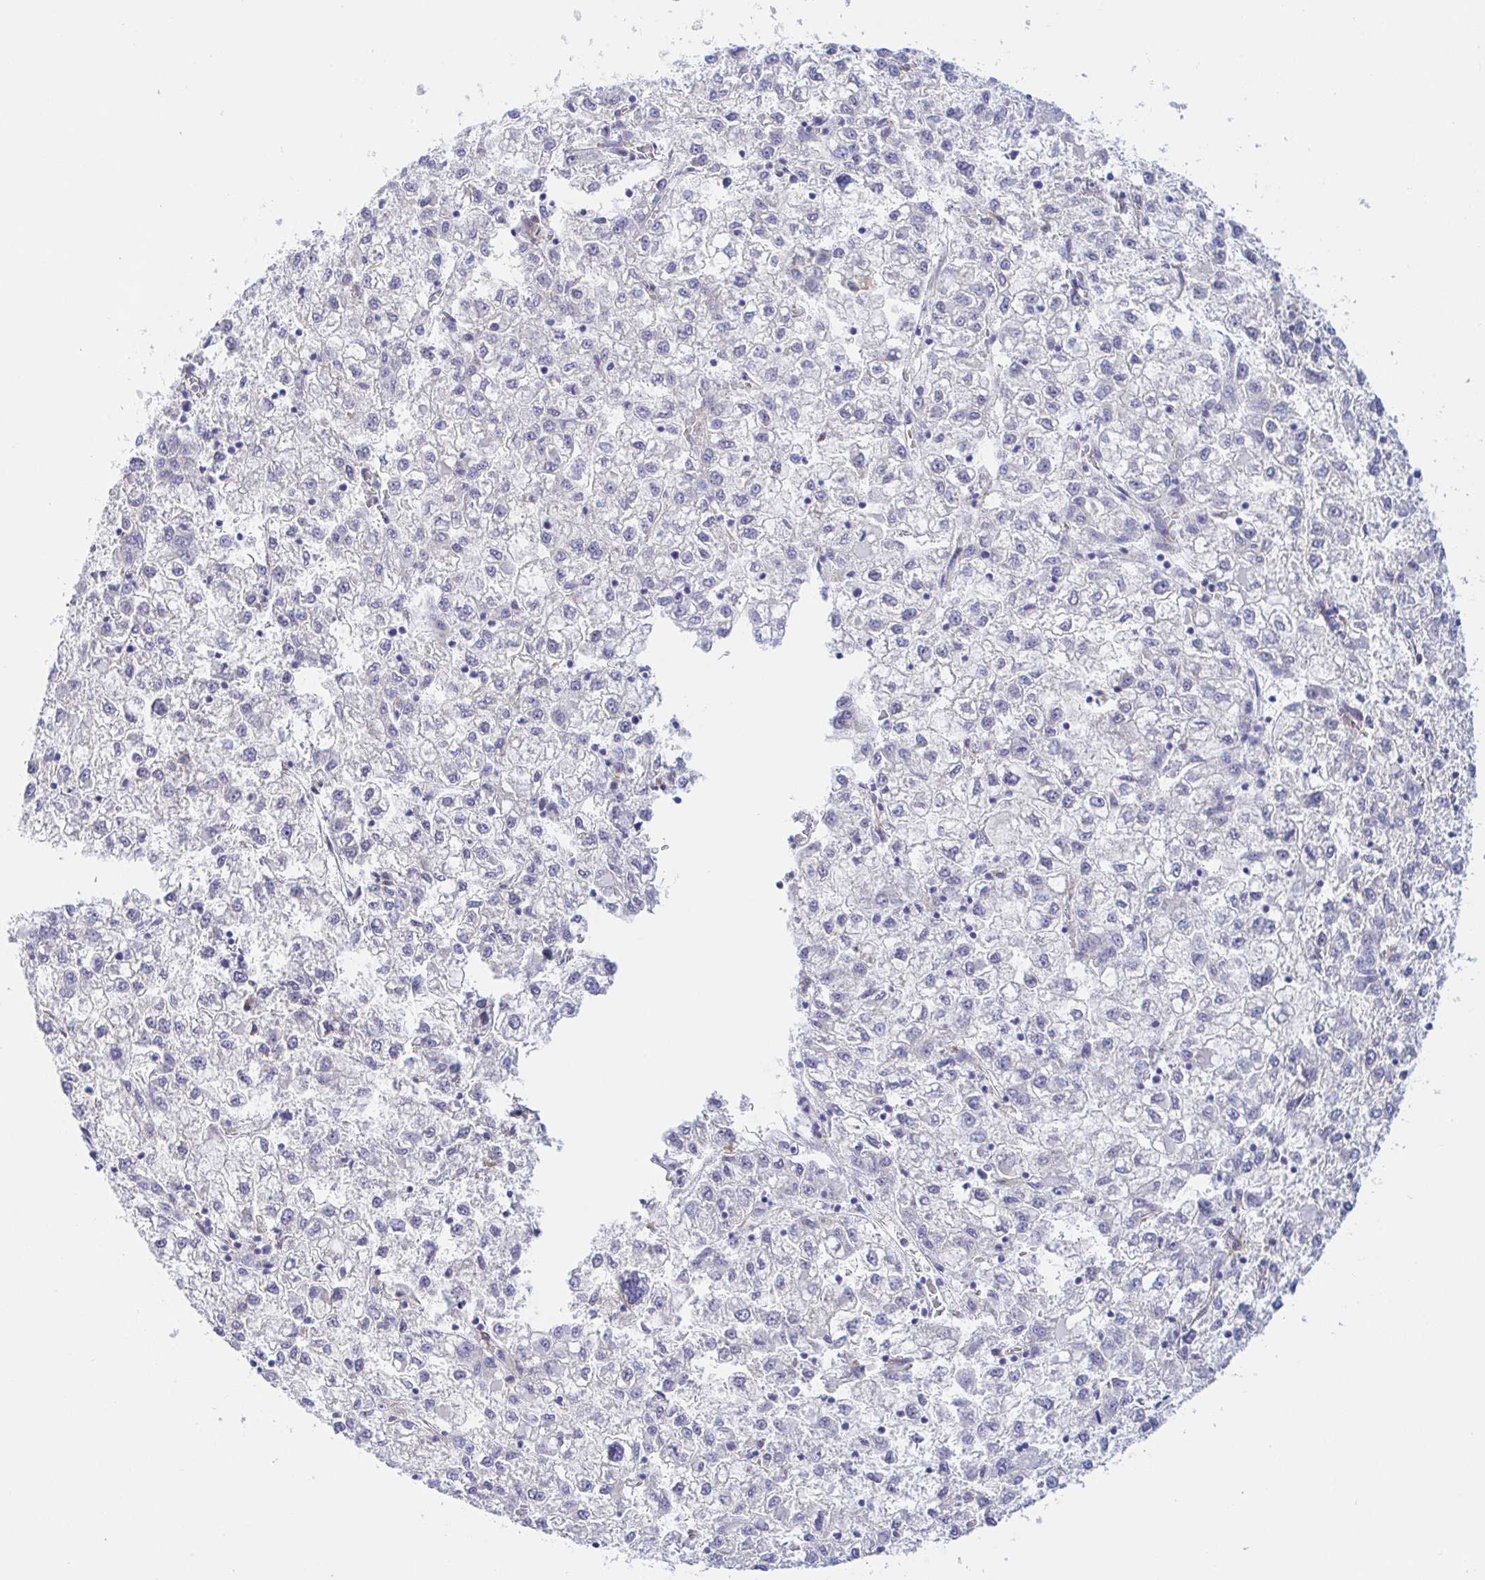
{"staining": {"intensity": "negative", "quantity": "none", "location": "none"}, "tissue": "liver cancer", "cell_type": "Tumor cells", "image_type": "cancer", "snomed": [{"axis": "morphology", "description": "Carcinoma, Hepatocellular, NOS"}, {"axis": "topography", "description": "Liver"}], "caption": "An image of hepatocellular carcinoma (liver) stained for a protein reveals no brown staining in tumor cells. (DAB (3,3'-diaminobenzidine) immunohistochemistry with hematoxylin counter stain).", "gene": "ARL4D", "patient": {"sex": "male", "age": 40}}